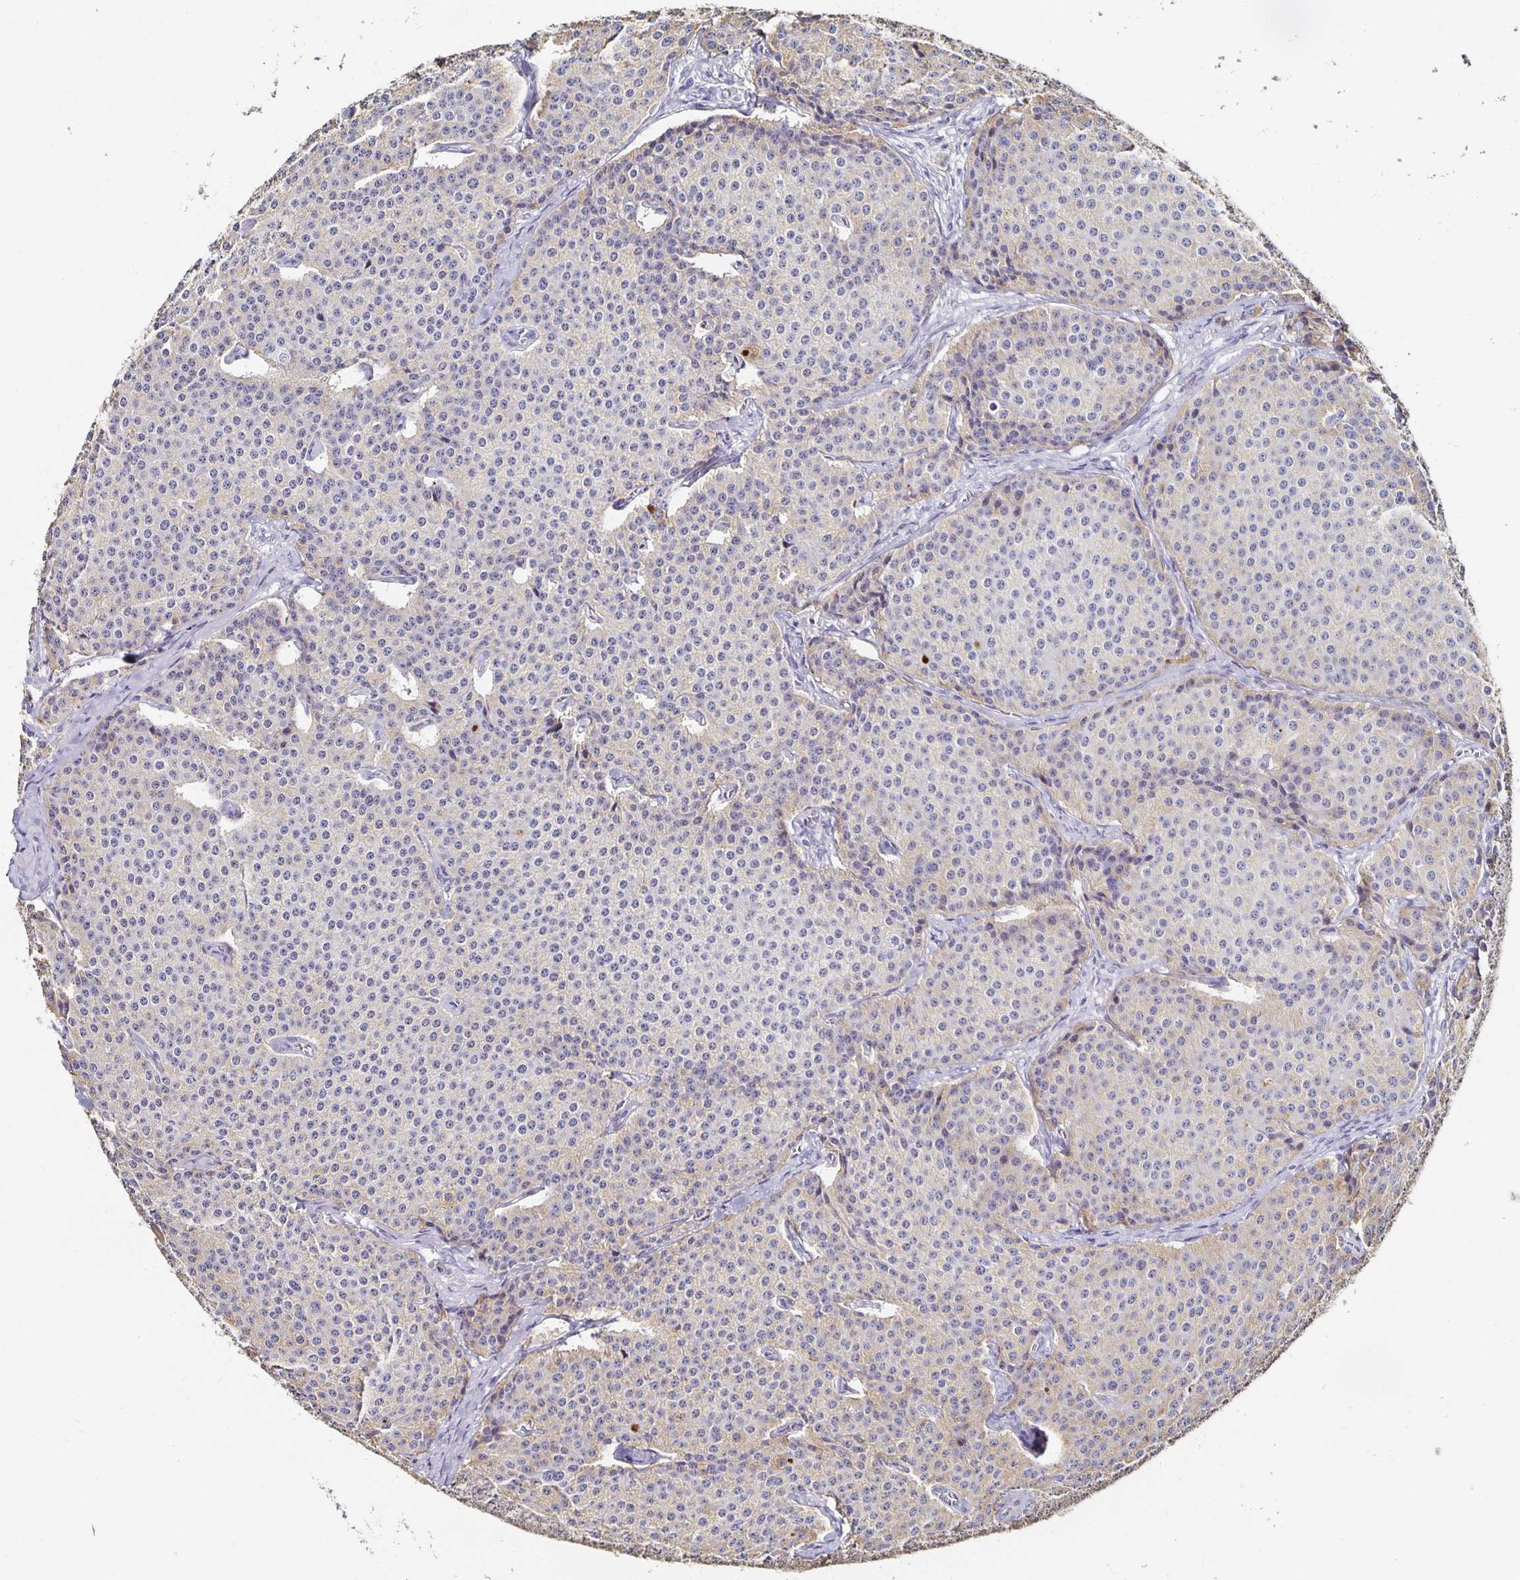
{"staining": {"intensity": "moderate", "quantity": "<25%", "location": "cytoplasmic/membranous"}, "tissue": "carcinoid", "cell_type": "Tumor cells", "image_type": "cancer", "snomed": [{"axis": "morphology", "description": "Carcinoid, malignant, NOS"}, {"axis": "topography", "description": "Small intestine"}], "caption": "Moderate cytoplasmic/membranous protein positivity is seen in about <25% of tumor cells in malignant carcinoid.", "gene": "TTR", "patient": {"sex": "female", "age": 64}}